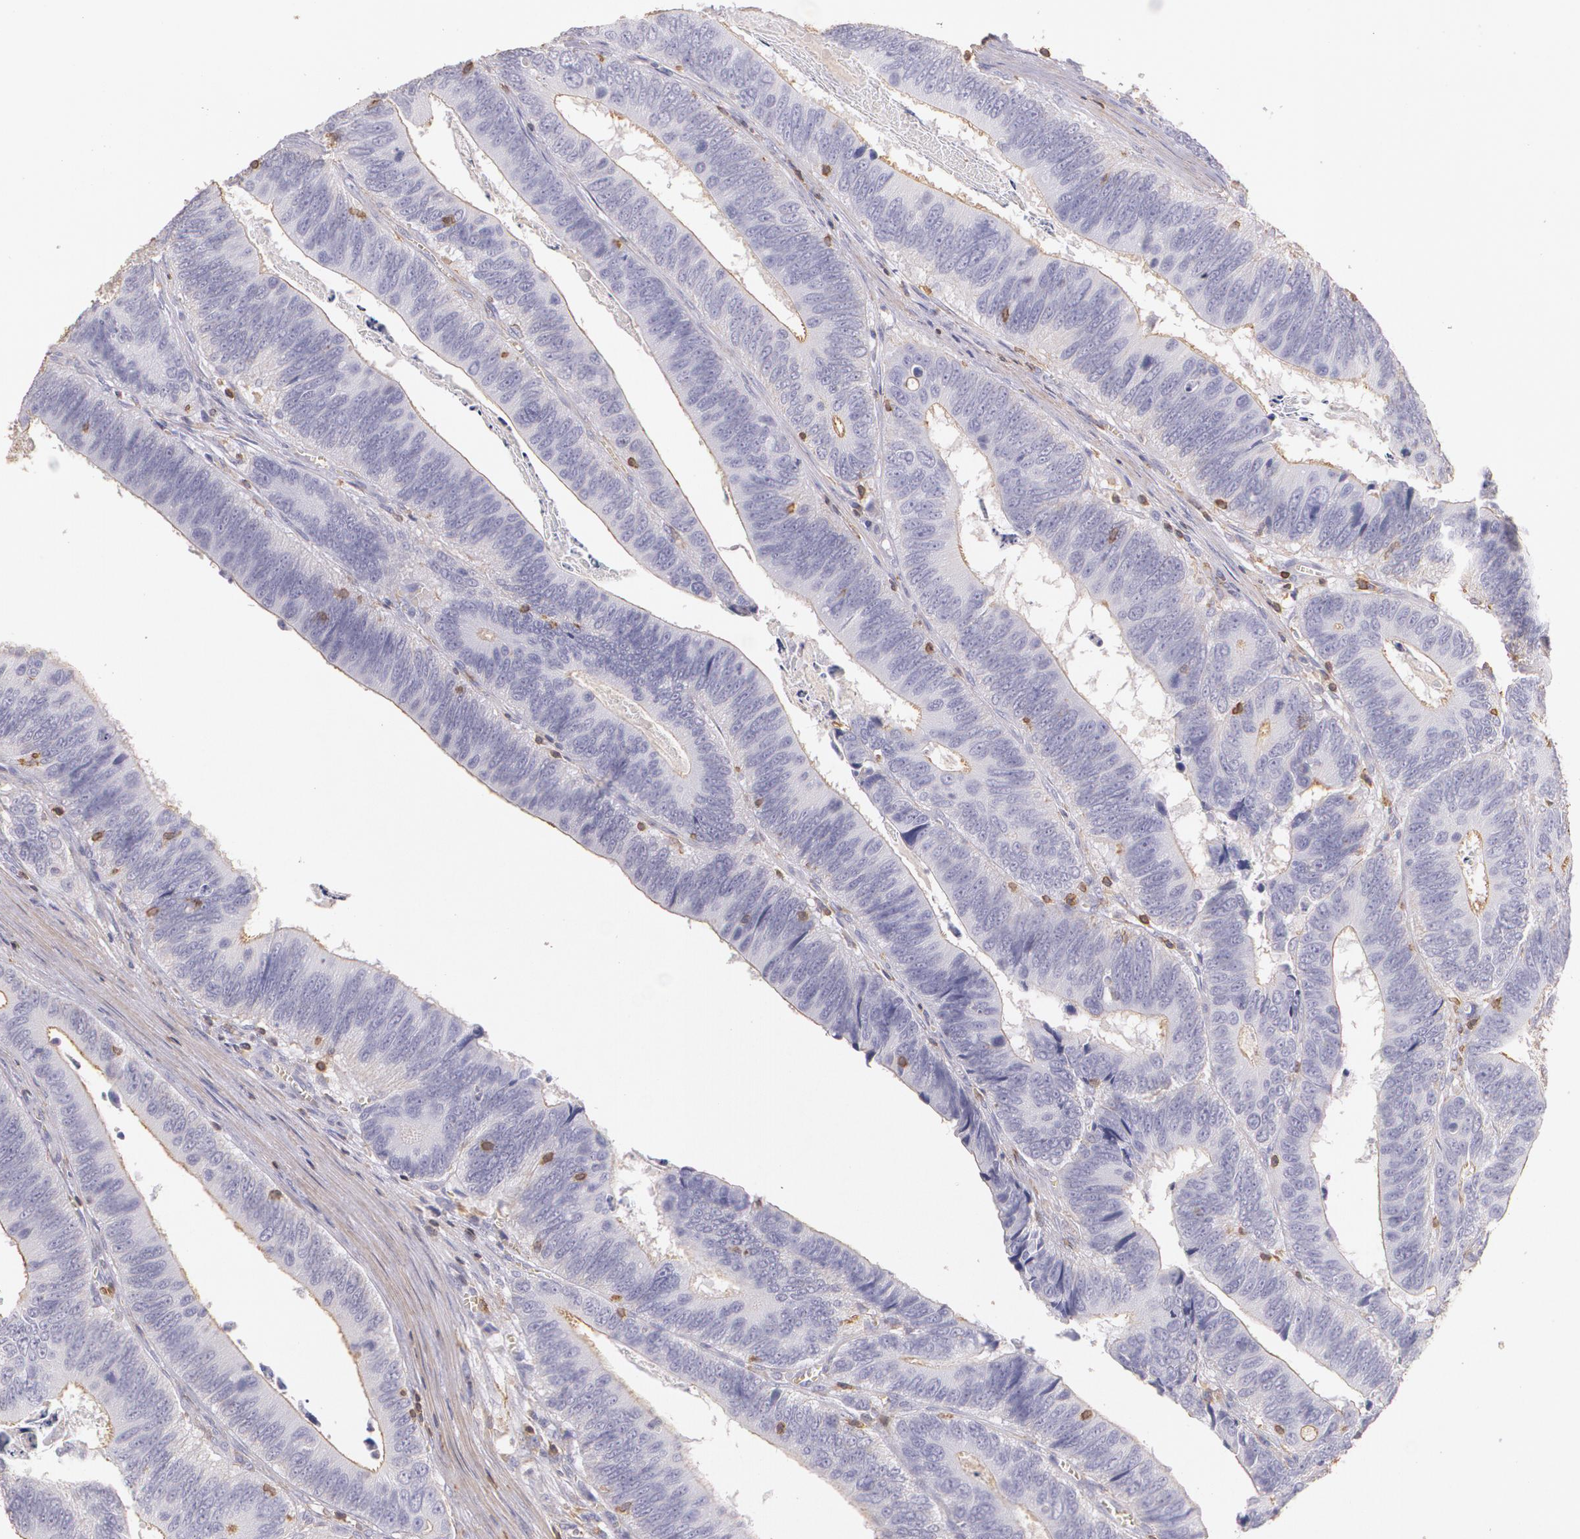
{"staining": {"intensity": "negative", "quantity": "none", "location": "none"}, "tissue": "colorectal cancer", "cell_type": "Tumor cells", "image_type": "cancer", "snomed": [{"axis": "morphology", "description": "Adenocarcinoma, NOS"}, {"axis": "topography", "description": "Colon"}], "caption": "Immunohistochemistry (IHC) of colorectal cancer reveals no positivity in tumor cells. Brightfield microscopy of immunohistochemistry stained with DAB (3,3'-diaminobenzidine) (brown) and hematoxylin (blue), captured at high magnification.", "gene": "TGFBR1", "patient": {"sex": "male", "age": 72}}